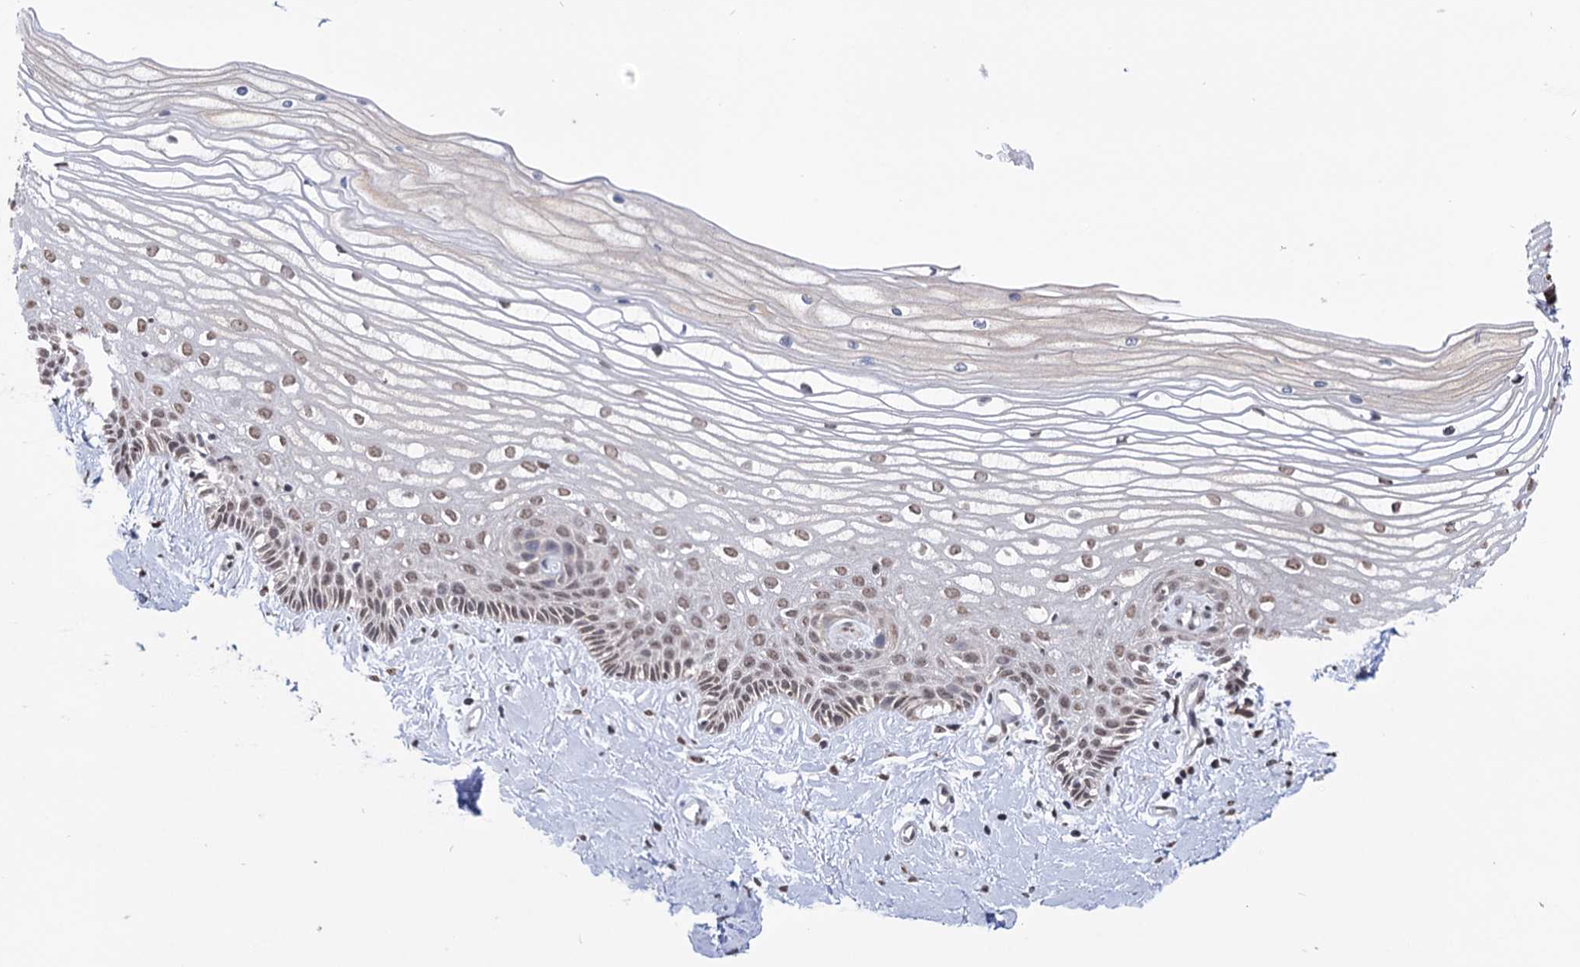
{"staining": {"intensity": "moderate", "quantity": ">75%", "location": "nuclear"}, "tissue": "vagina", "cell_type": "Squamous epithelial cells", "image_type": "normal", "snomed": [{"axis": "morphology", "description": "Normal tissue, NOS"}, {"axis": "topography", "description": "Vagina"}, {"axis": "topography", "description": "Cervix"}], "caption": "Moderate nuclear staining for a protein is identified in approximately >75% of squamous epithelial cells of benign vagina using immunohistochemistry (IHC).", "gene": "ABHD10", "patient": {"sex": "female", "age": 40}}